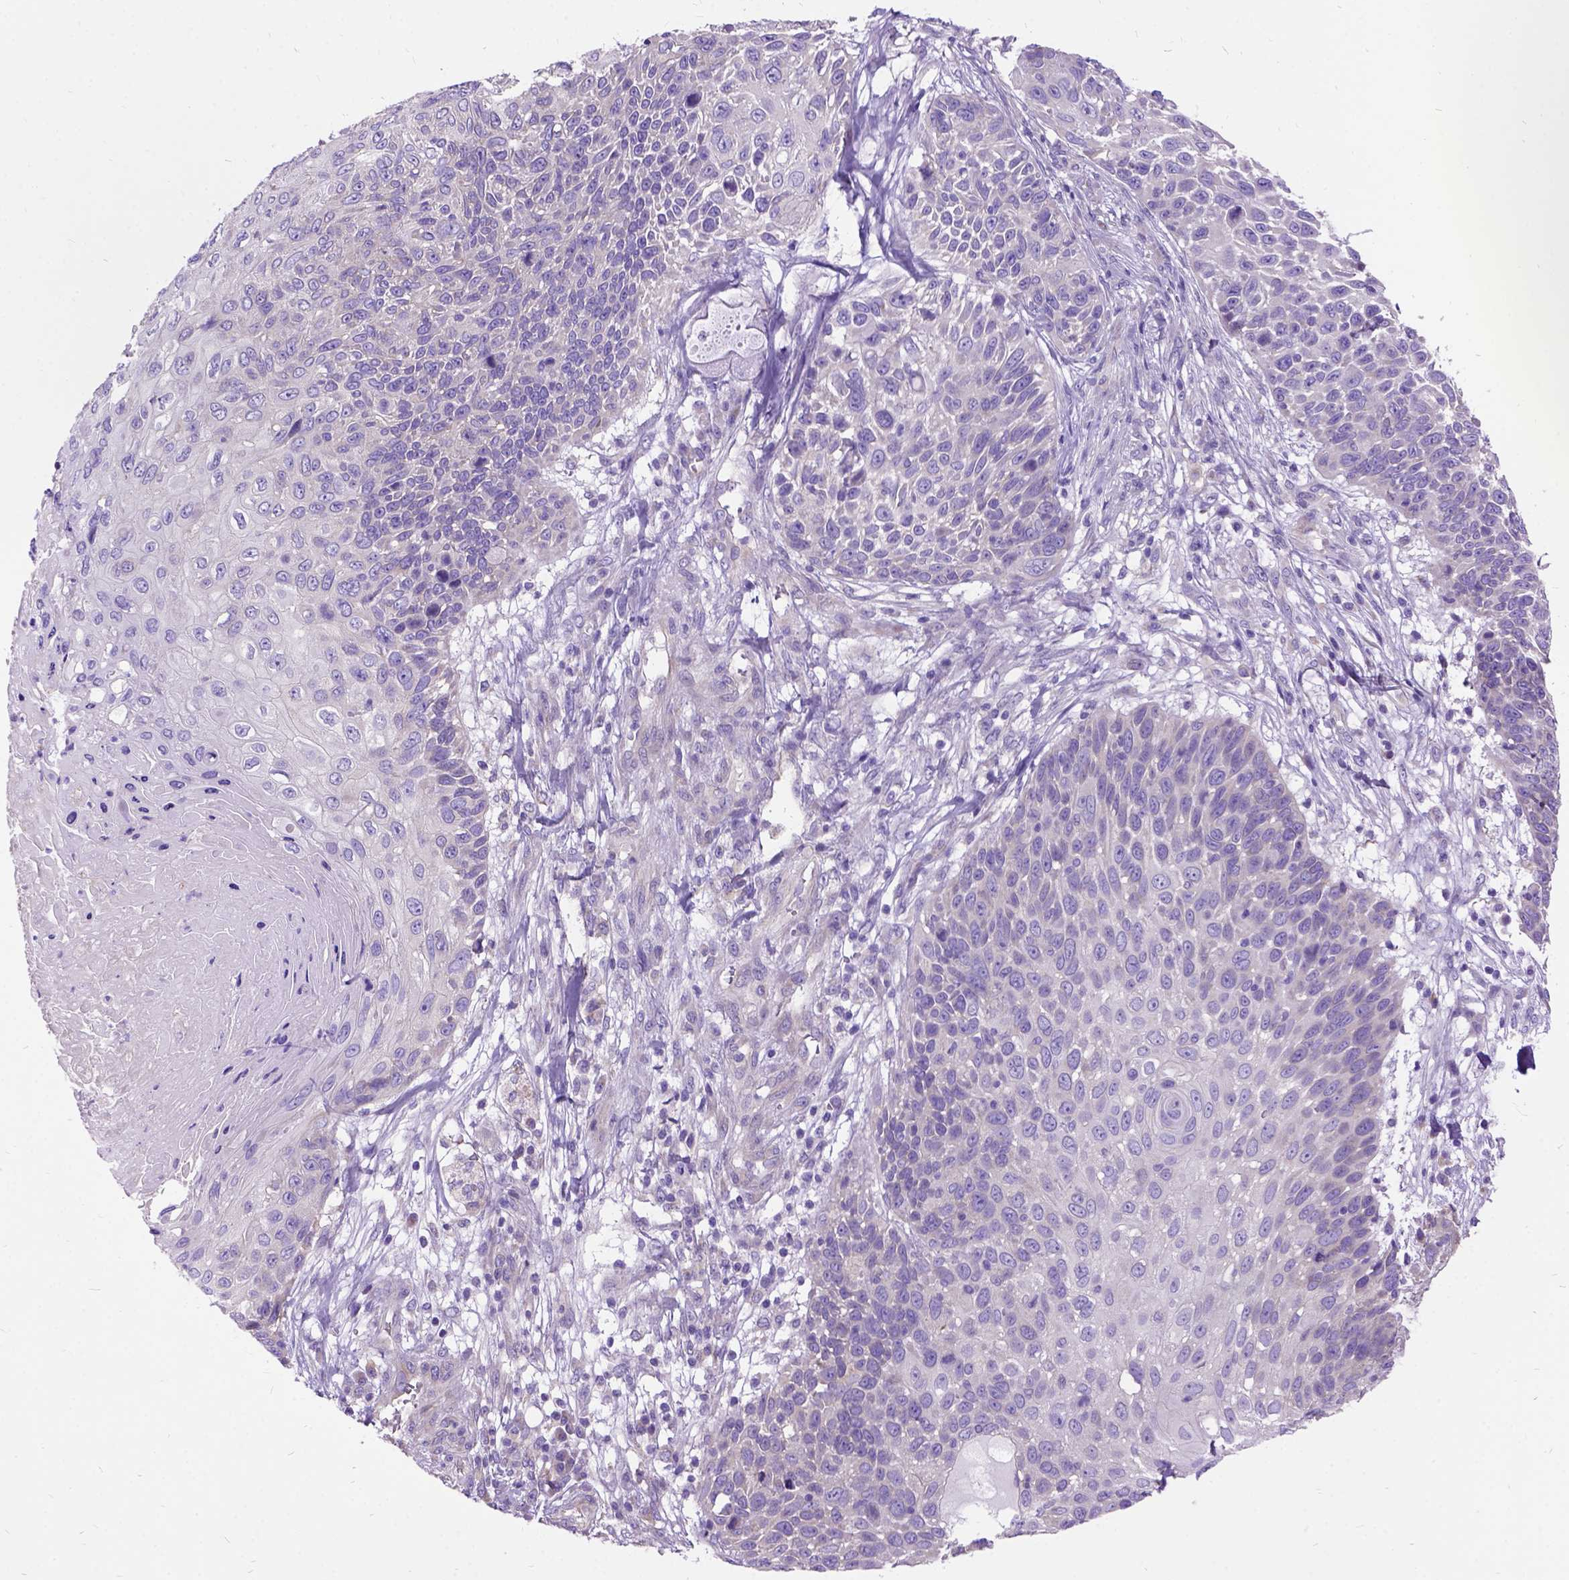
{"staining": {"intensity": "negative", "quantity": "none", "location": "none"}, "tissue": "skin cancer", "cell_type": "Tumor cells", "image_type": "cancer", "snomed": [{"axis": "morphology", "description": "Squamous cell carcinoma, NOS"}, {"axis": "topography", "description": "Skin"}], "caption": "Tumor cells show no significant protein staining in skin cancer (squamous cell carcinoma).", "gene": "CFAP54", "patient": {"sex": "male", "age": 92}}